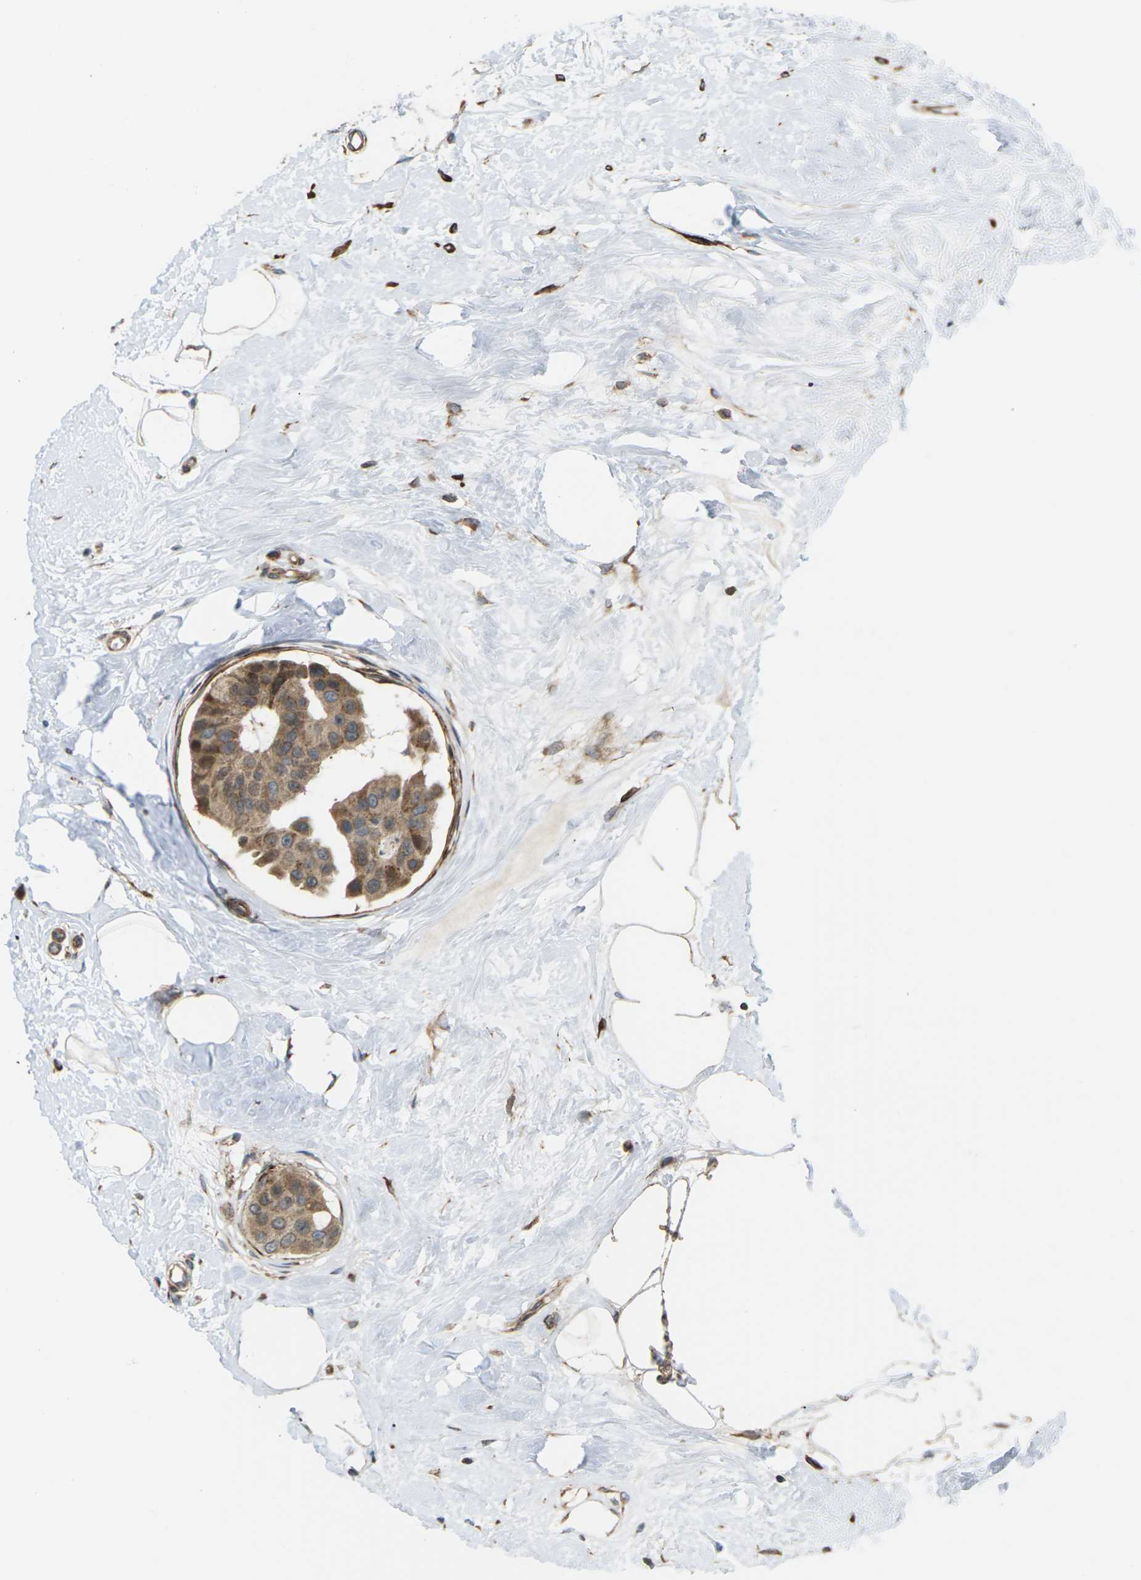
{"staining": {"intensity": "moderate", "quantity": ">75%", "location": "cytoplasmic/membranous"}, "tissue": "breast cancer", "cell_type": "Tumor cells", "image_type": "cancer", "snomed": [{"axis": "morphology", "description": "Normal tissue, NOS"}, {"axis": "morphology", "description": "Duct carcinoma"}, {"axis": "topography", "description": "Breast"}], "caption": "DAB immunohistochemical staining of human breast cancer (invasive ductal carcinoma) demonstrates moderate cytoplasmic/membranous protein expression in about >75% of tumor cells.", "gene": "ROBO1", "patient": {"sex": "female", "age": 39}}